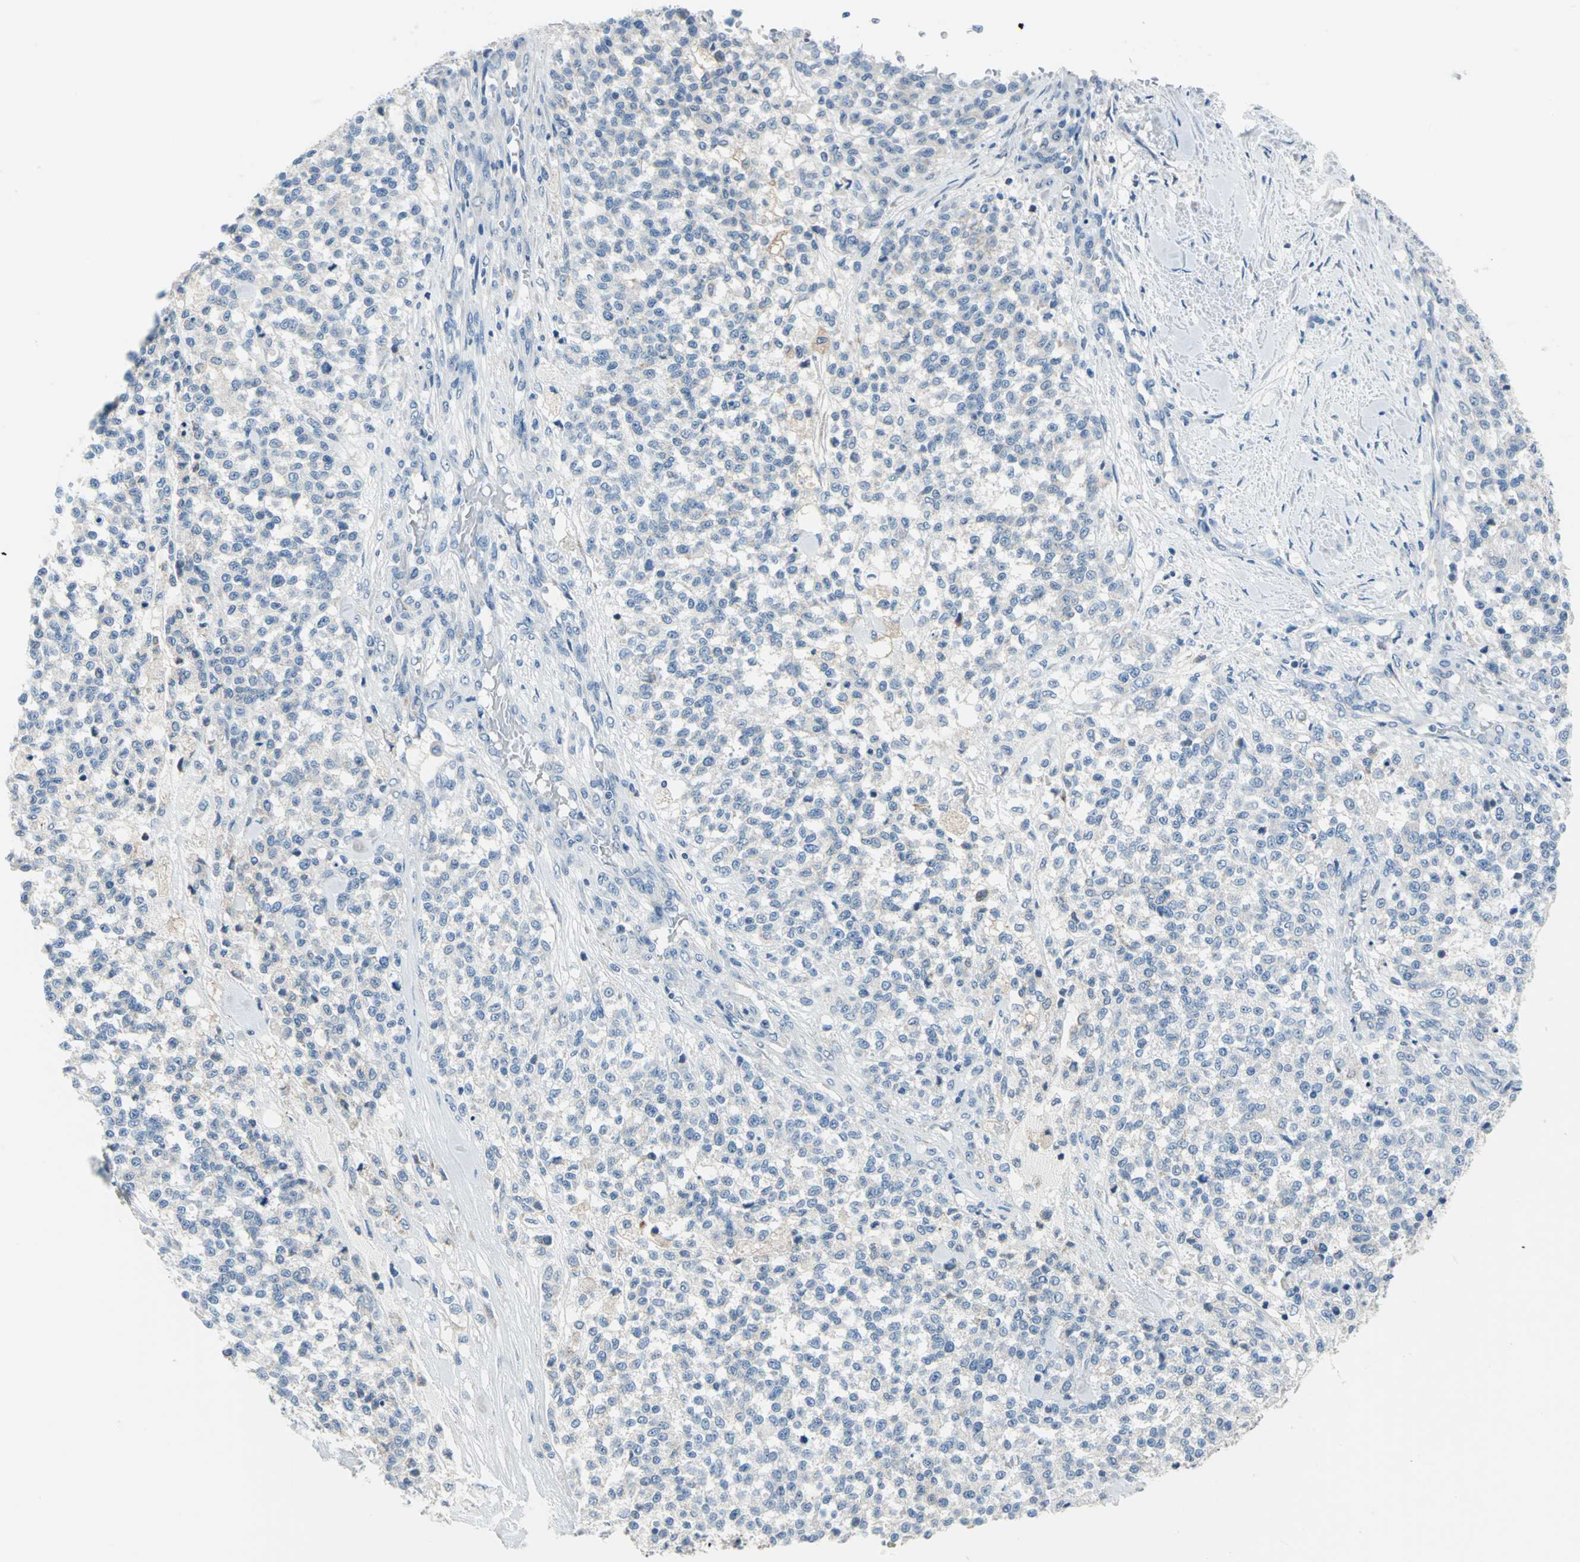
{"staining": {"intensity": "negative", "quantity": "none", "location": "none"}, "tissue": "testis cancer", "cell_type": "Tumor cells", "image_type": "cancer", "snomed": [{"axis": "morphology", "description": "Seminoma, NOS"}, {"axis": "topography", "description": "Testis"}], "caption": "IHC of human testis cancer (seminoma) demonstrates no staining in tumor cells. (DAB immunohistochemistry visualized using brightfield microscopy, high magnification).", "gene": "MUC4", "patient": {"sex": "male", "age": 59}}